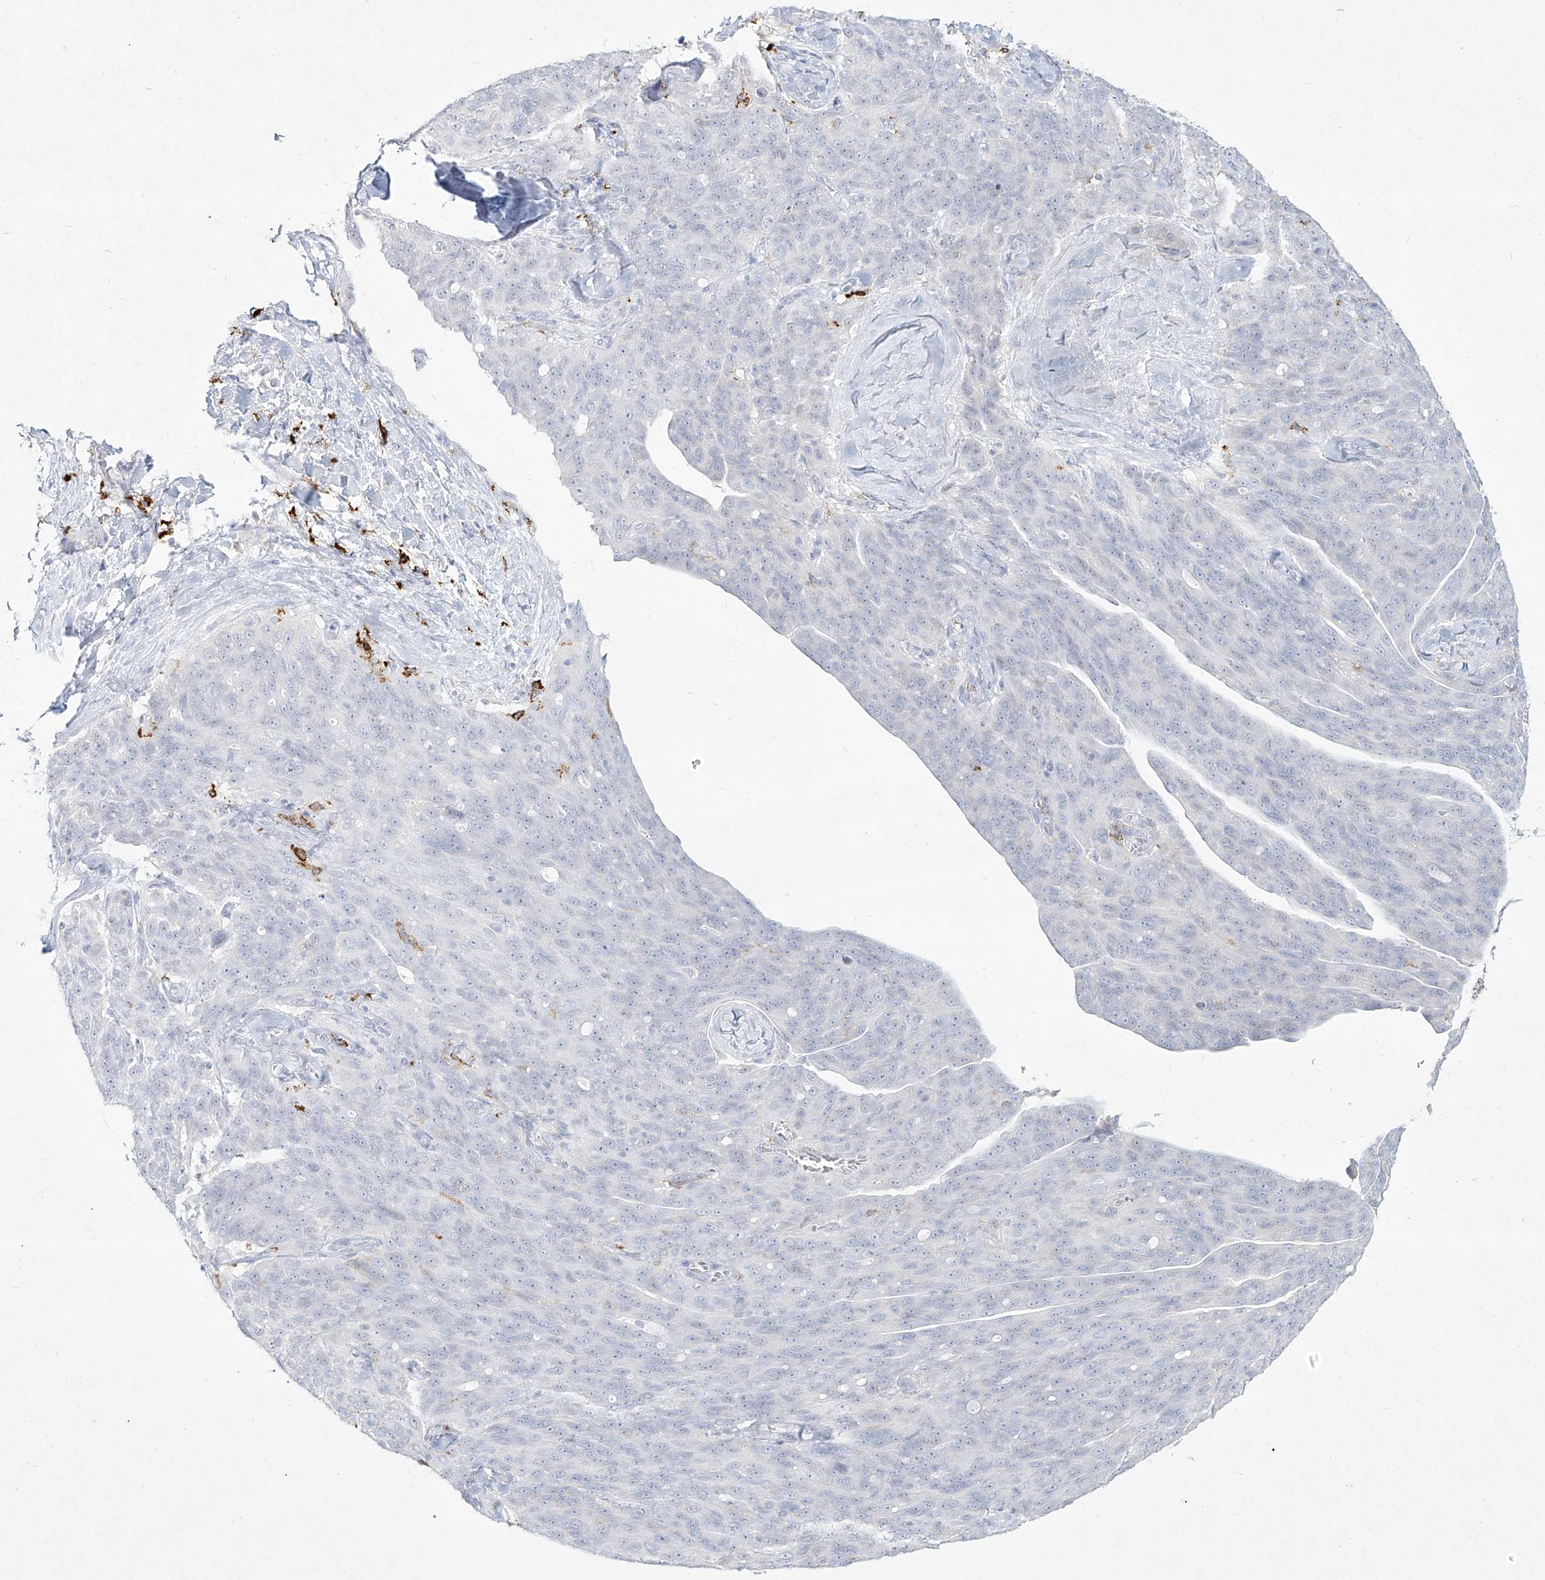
{"staining": {"intensity": "negative", "quantity": "none", "location": "none"}, "tissue": "ovarian cancer", "cell_type": "Tumor cells", "image_type": "cancer", "snomed": [{"axis": "morphology", "description": "Carcinoma, endometroid"}, {"axis": "topography", "description": "Ovary"}], "caption": "High power microscopy photomicrograph of an IHC image of ovarian cancer (endometroid carcinoma), revealing no significant staining in tumor cells.", "gene": "CD209", "patient": {"sex": "female", "age": 60}}